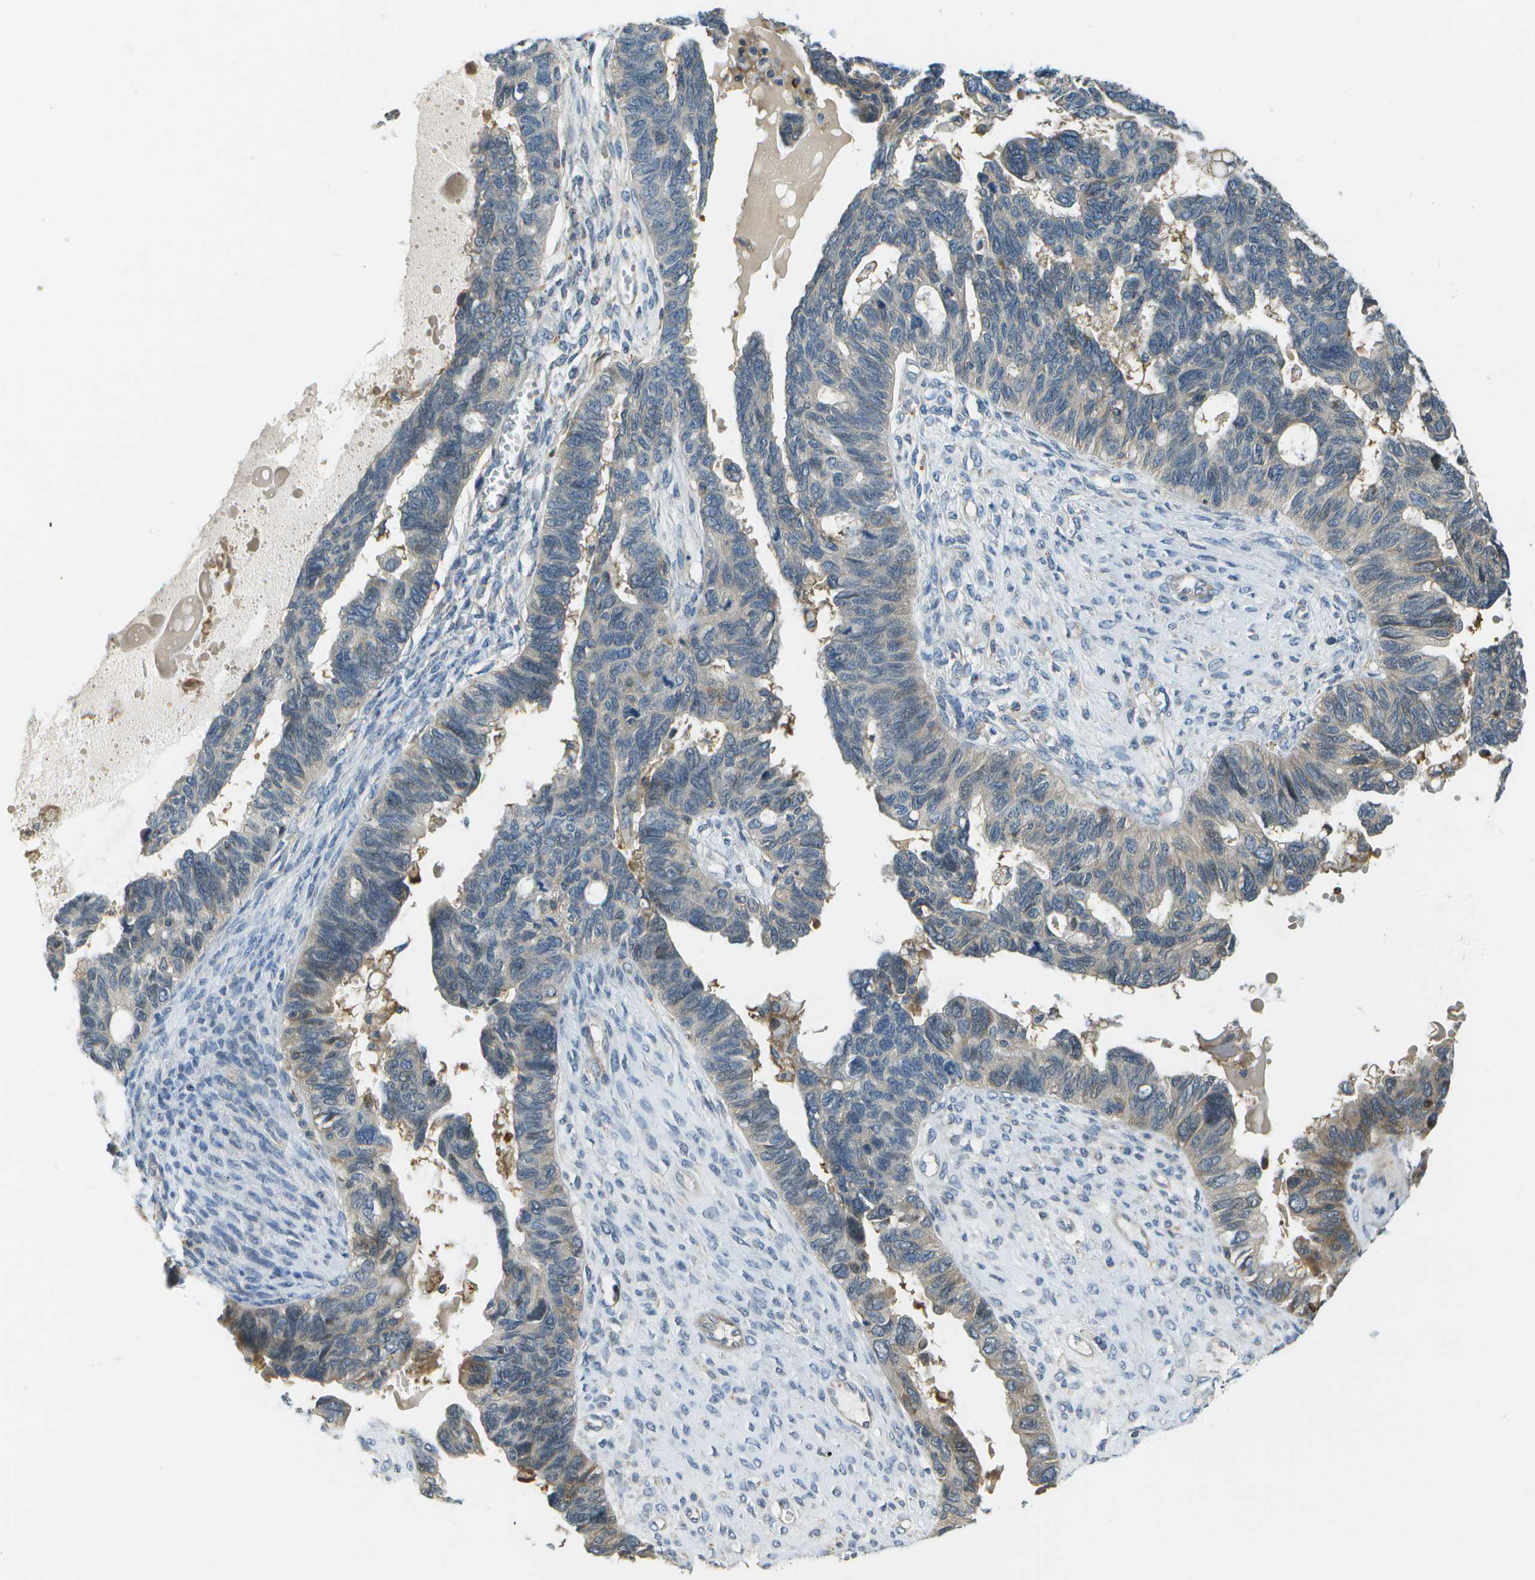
{"staining": {"intensity": "moderate", "quantity": "<25%", "location": "cytoplasmic/membranous"}, "tissue": "ovarian cancer", "cell_type": "Tumor cells", "image_type": "cancer", "snomed": [{"axis": "morphology", "description": "Cystadenocarcinoma, serous, NOS"}, {"axis": "topography", "description": "Ovary"}], "caption": "Protein expression analysis of human ovarian cancer reveals moderate cytoplasmic/membranous positivity in approximately <25% of tumor cells.", "gene": "LRRC66", "patient": {"sex": "female", "age": 79}}